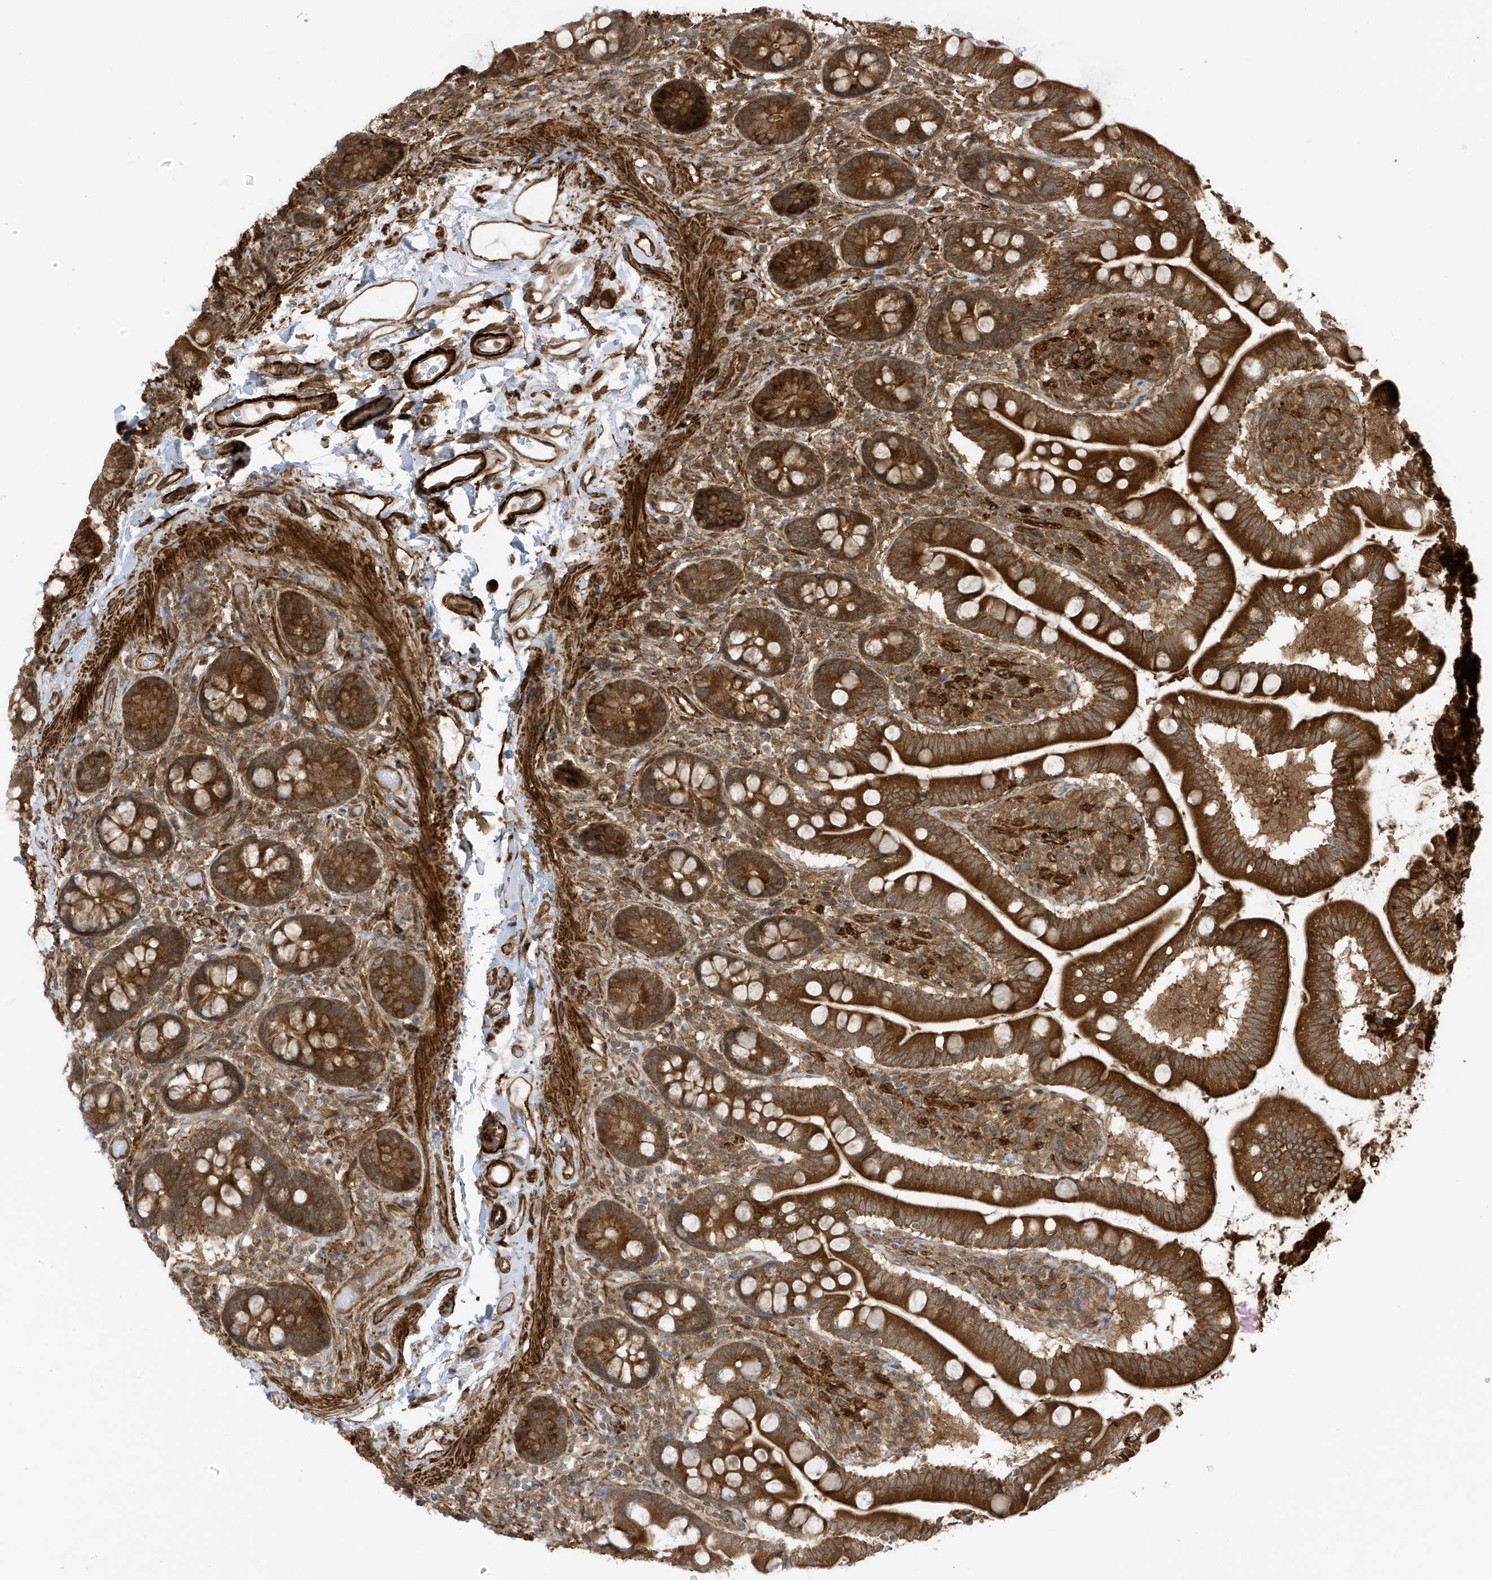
{"staining": {"intensity": "strong", "quantity": ">75%", "location": "cytoplasmic/membranous"}, "tissue": "small intestine", "cell_type": "Glandular cells", "image_type": "normal", "snomed": [{"axis": "morphology", "description": "Normal tissue, NOS"}, {"axis": "topography", "description": "Small intestine"}], "caption": "This photomicrograph displays immunohistochemistry staining of normal small intestine, with high strong cytoplasmic/membranous expression in approximately >75% of glandular cells.", "gene": "CDC42EP3", "patient": {"sex": "female", "age": 64}}